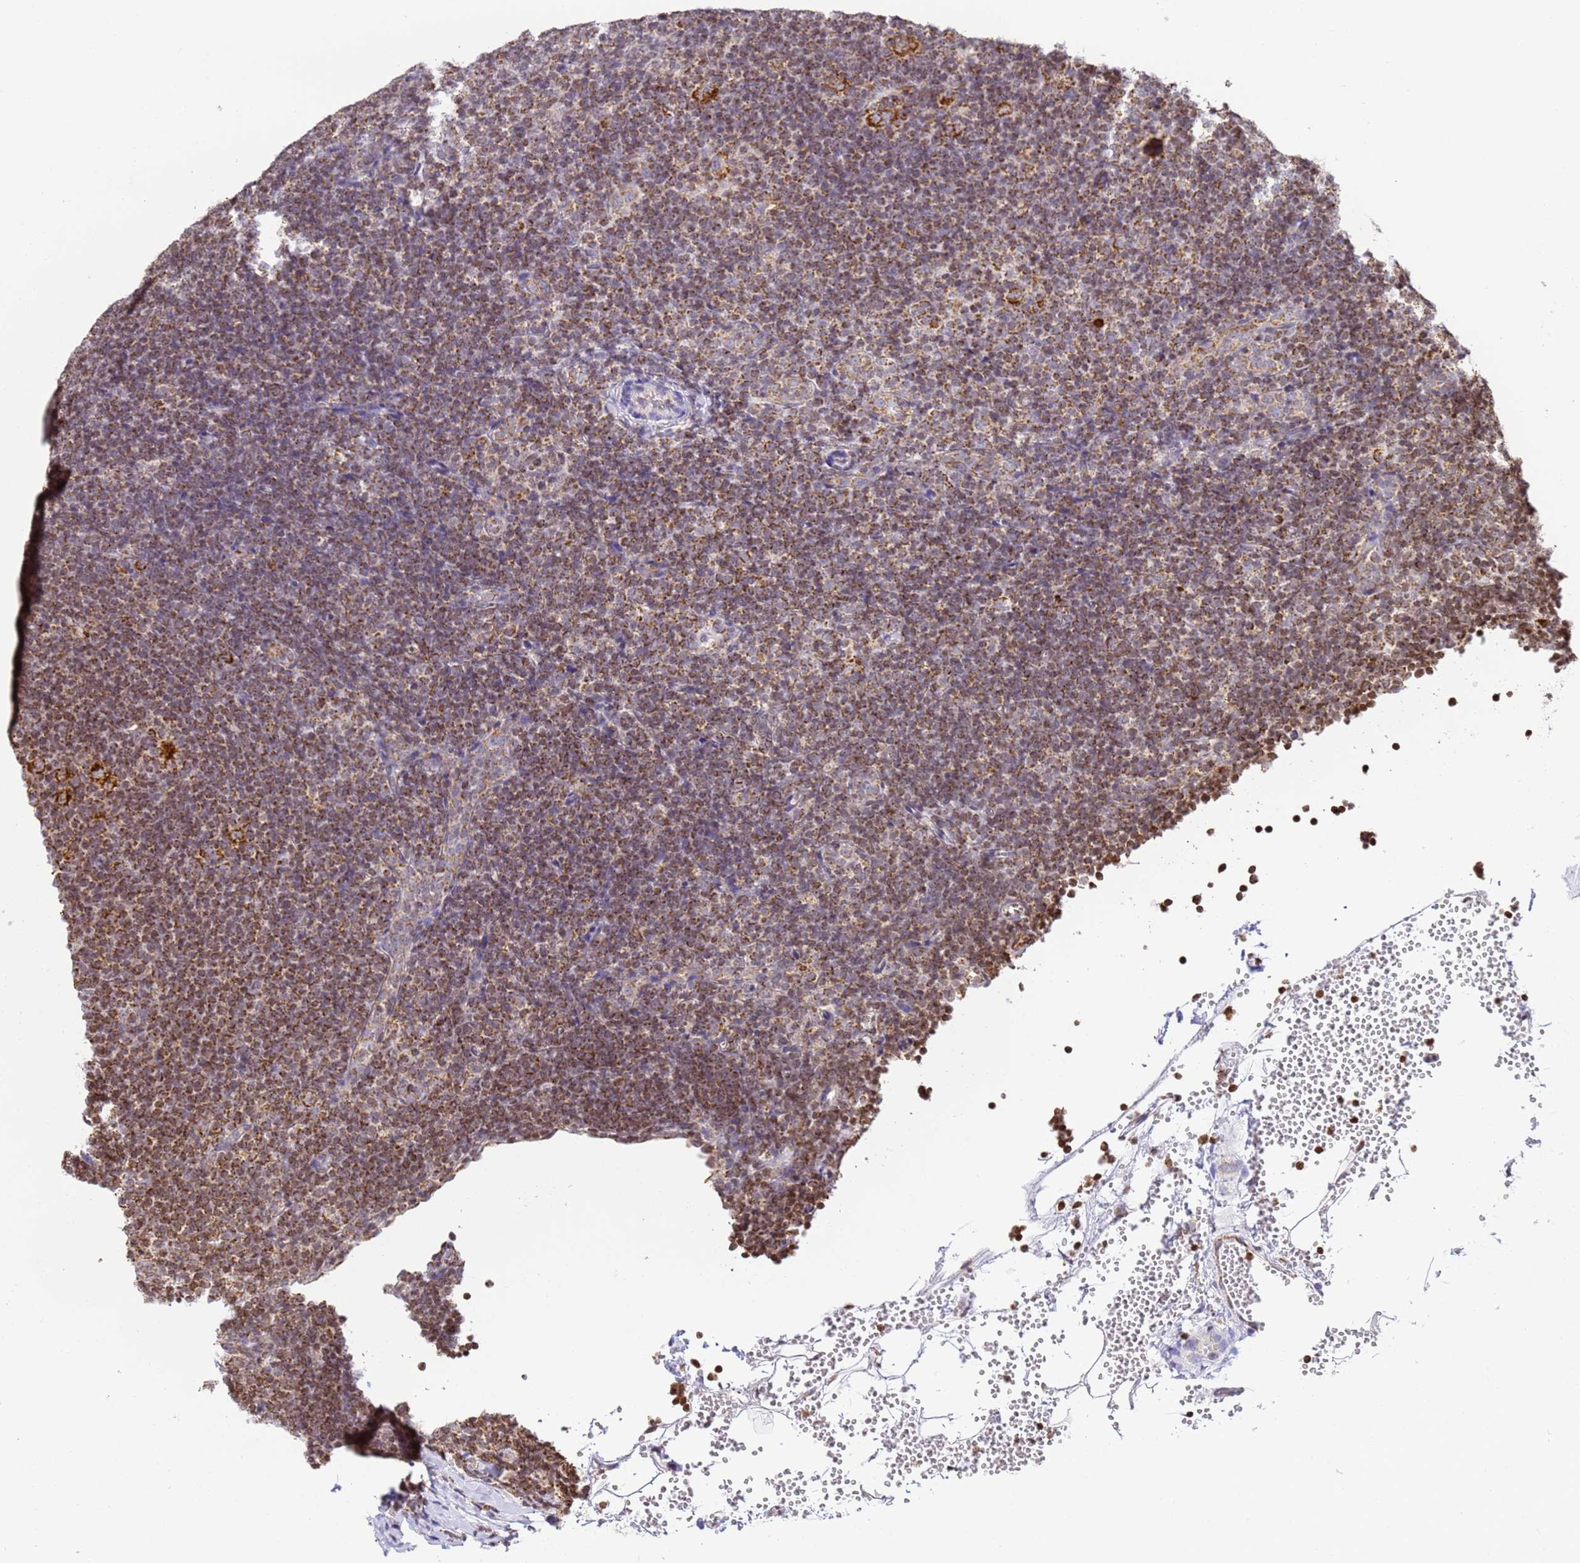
{"staining": {"intensity": "strong", "quantity": ">75%", "location": "cytoplasmic/membranous"}, "tissue": "lymphoma", "cell_type": "Tumor cells", "image_type": "cancer", "snomed": [{"axis": "morphology", "description": "Hodgkin's disease, NOS"}, {"axis": "topography", "description": "Lymph node"}], "caption": "Protein staining of lymphoma tissue reveals strong cytoplasmic/membranous expression in about >75% of tumor cells.", "gene": "HSPE1", "patient": {"sex": "female", "age": 57}}